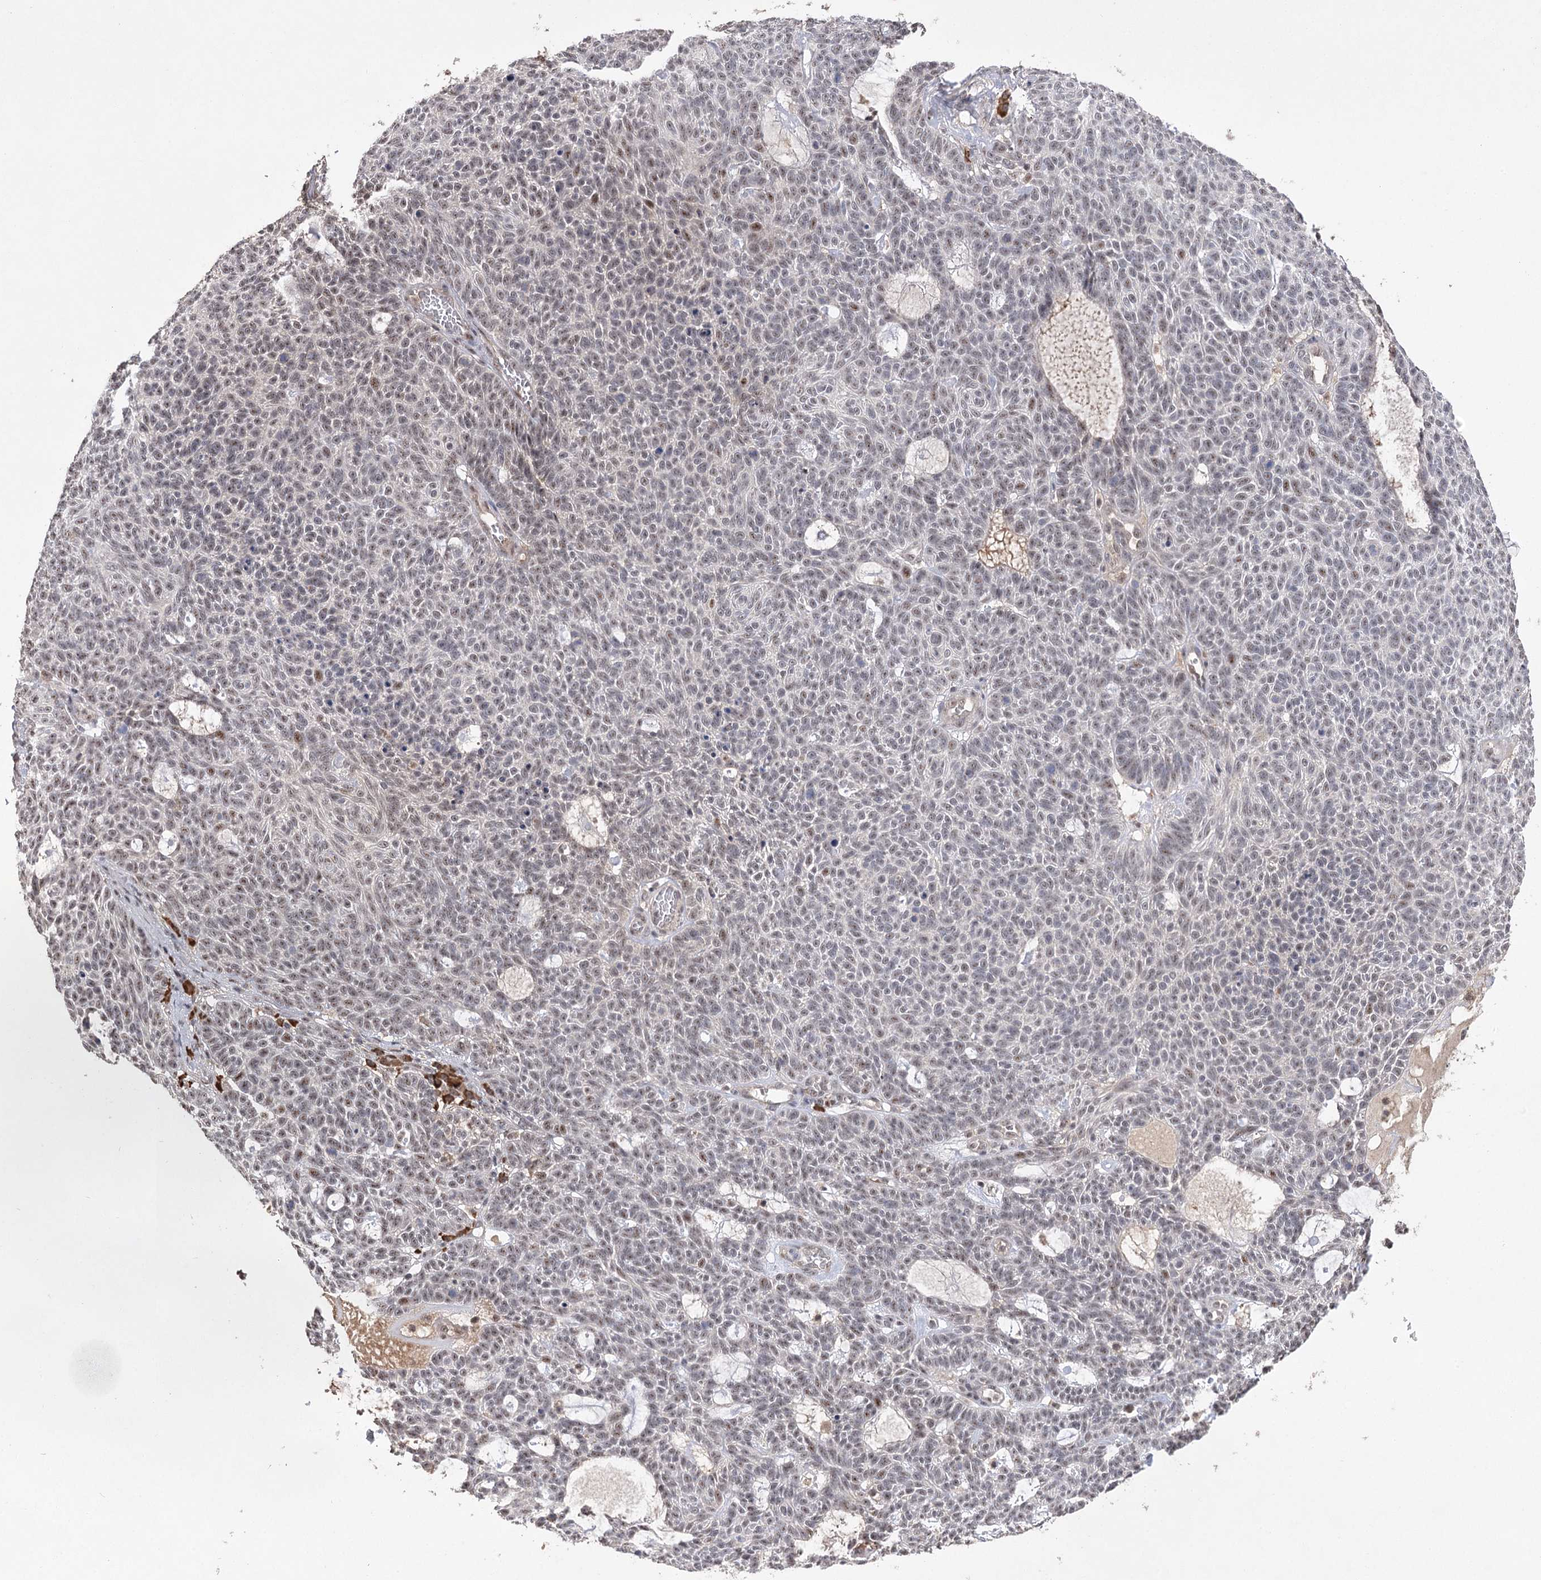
{"staining": {"intensity": "weak", "quantity": "25%-75%", "location": "nuclear"}, "tissue": "skin cancer", "cell_type": "Tumor cells", "image_type": "cancer", "snomed": [{"axis": "morphology", "description": "Squamous cell carcinoma, NOS"}, {"axis": "topography", "description": "Skin"}], "caption": "A high-resolution photomicrograph shows IHC staining of skin cancer (squamous cell carcinoma), which reveals weak nuclear staining in approximately 25%-75% of tumor cells.", "gene": "PYROXD1", "patient": {"sex": "female", "age": 90}}